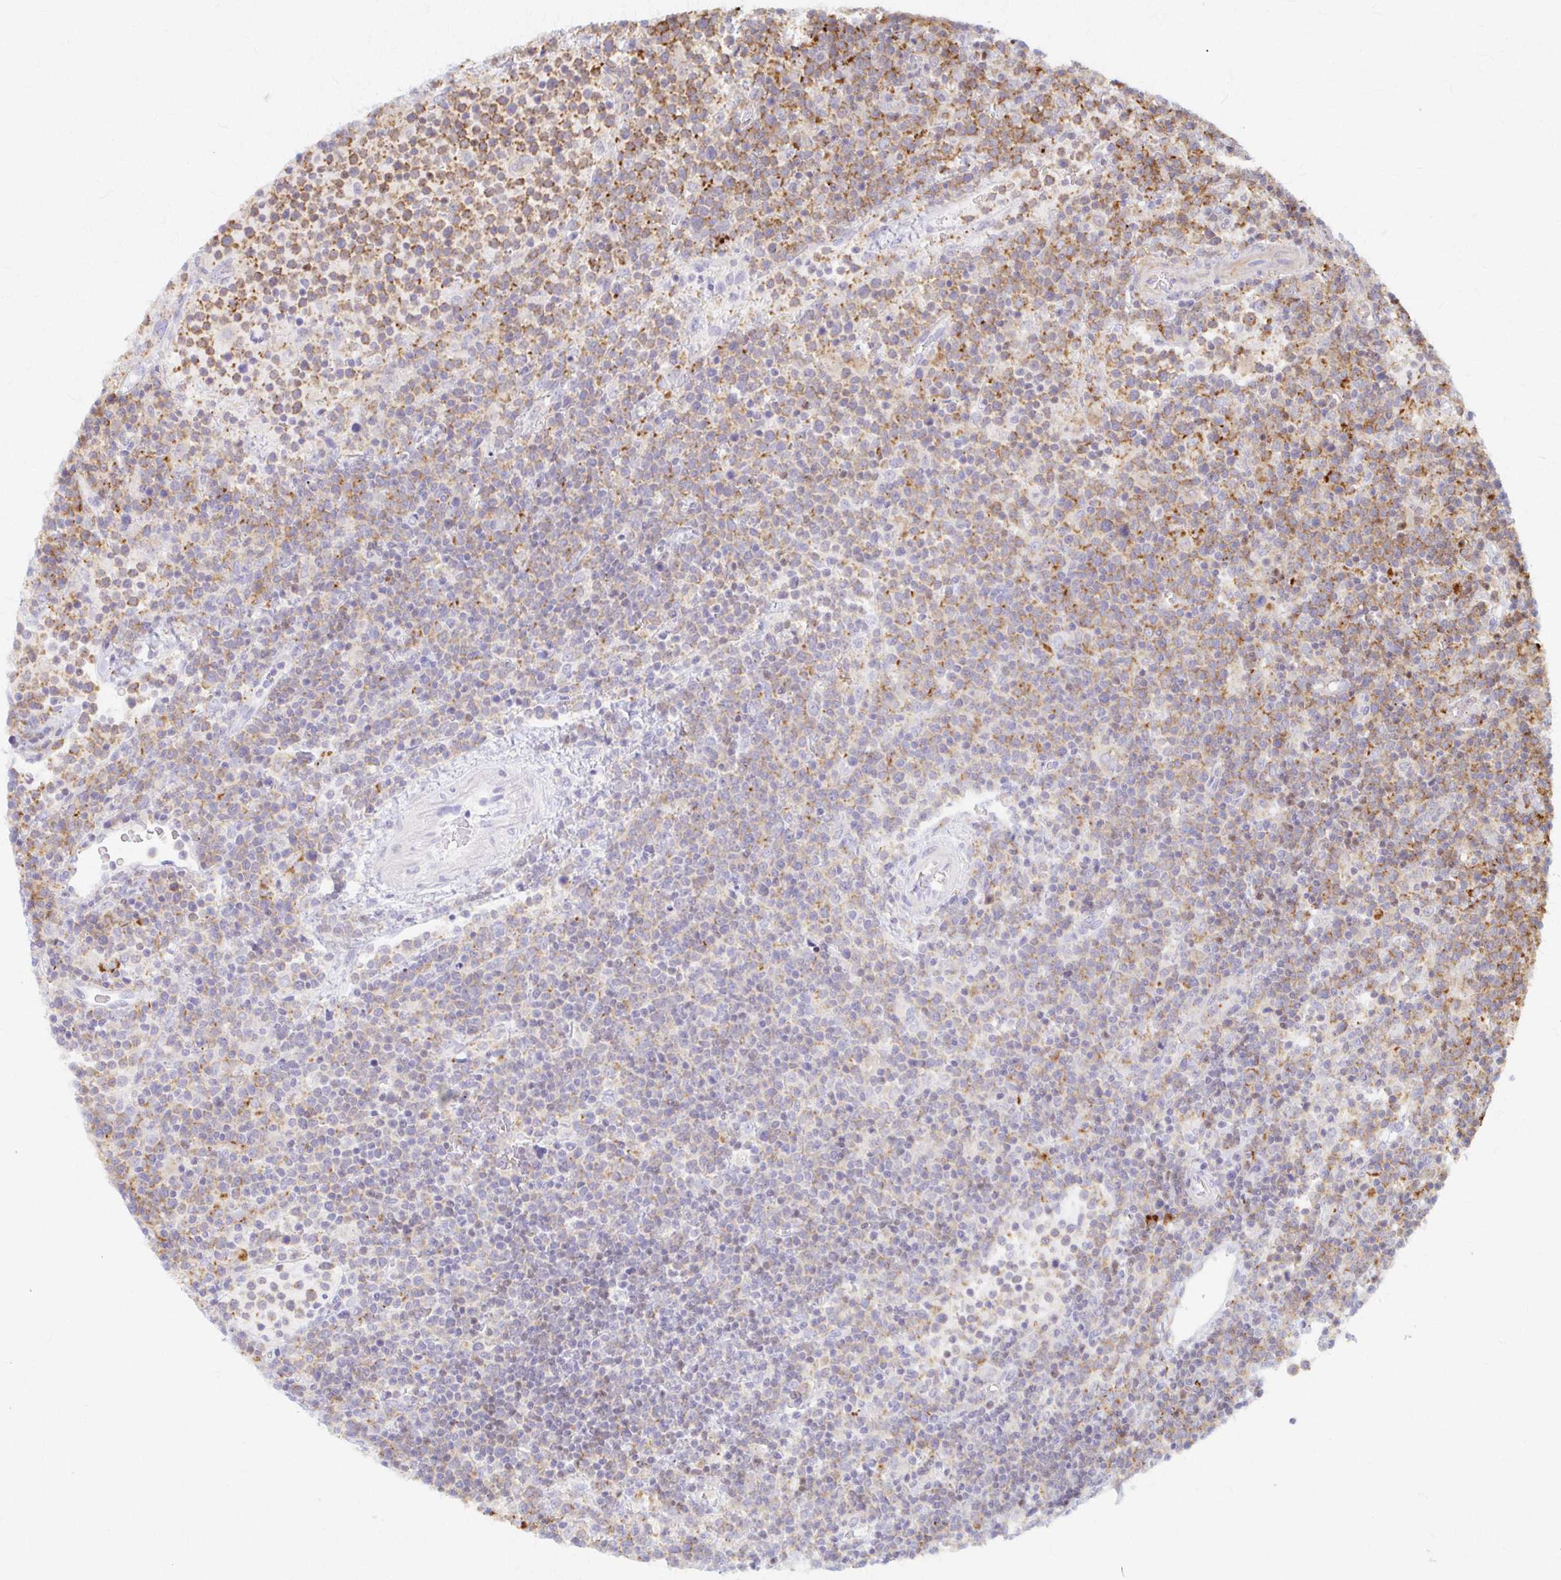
{"staining": {"intensity": "moderate", "quantity": "25%-75%", "location": "cytoplasmic/membranous"}, "tissue": "lymphoma", "cell_type": "Tumor cells", "image_type": "cancer", "snomed": [{"axis": "morphology", "description": "Malignant lymphoma, non-Hodgkin's type, High grade"}, {"axis": "topography", "description": "Lymph node"}], "caption": "IHC of human lymphoma exhibits medium levels of moderate cytoplasmic/membranous staining in approximately 25%-75% of tumor cells.", "gene": "ARHGAP35", "patient": {"sex": "male", "age": 61}}